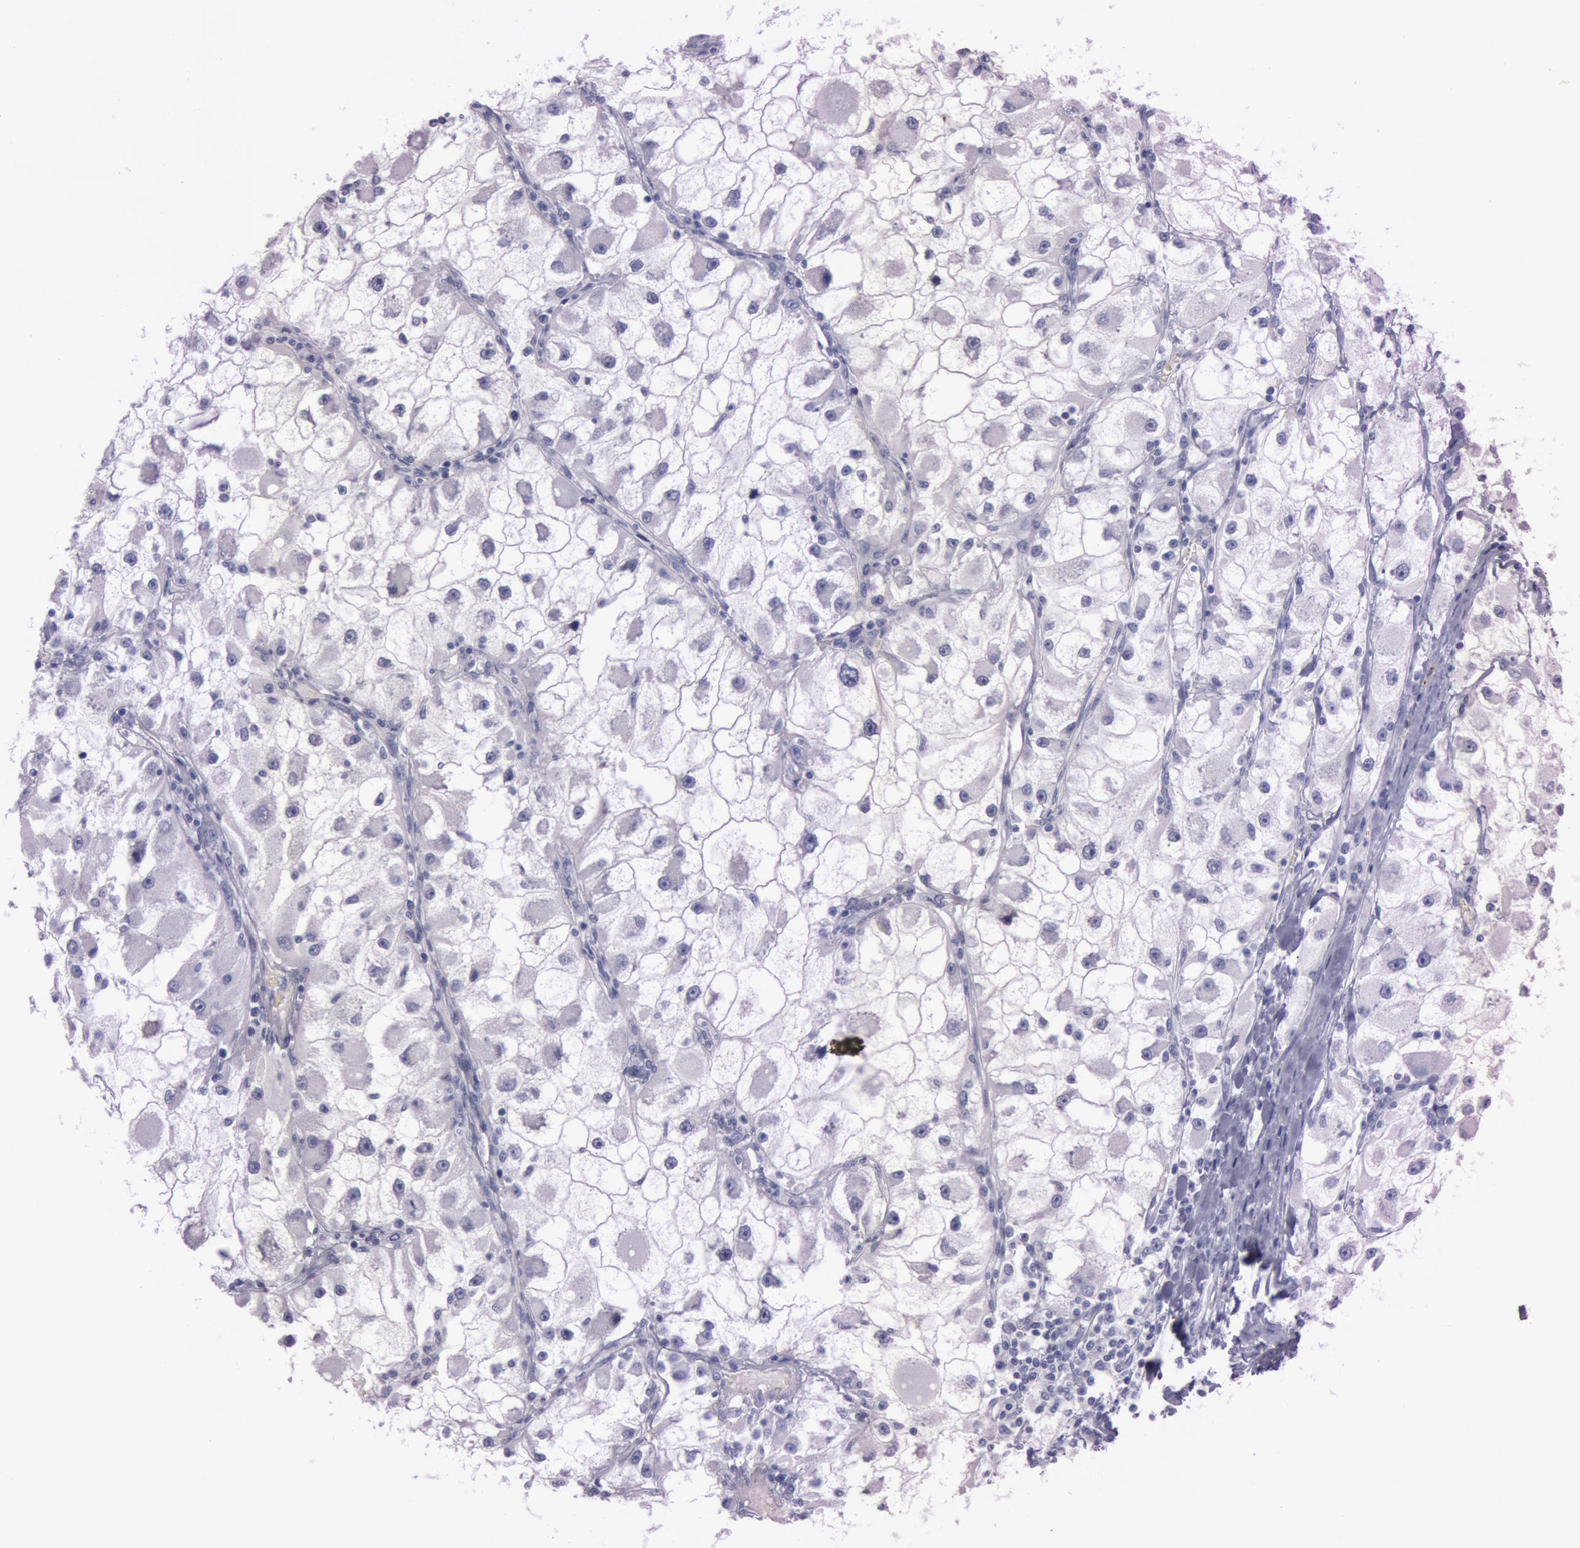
{"staining": {"intensity": "negative", "quantity": "none", "location": "none"}, "tissue": "renal cancer", "cell_type": "Tumor cells", "image_type": "cancer", "snomed": [{"axis": "morphology", "description": "Adenocarcinoma, NOS"}, {"axis": "topography", "description": "Kidney"}], "caption": "An IHC micrograph of renal cancer (adenocarcinoma) is shown. There is no staining in tumor cells of renal cancer (adenocarcinoma). (DAB immunohistochemistry (IHC) visualized using brightfield microscopy, high magnification).", "gene": "S100A7", "patient": {"sex": "female", "age": 73}}